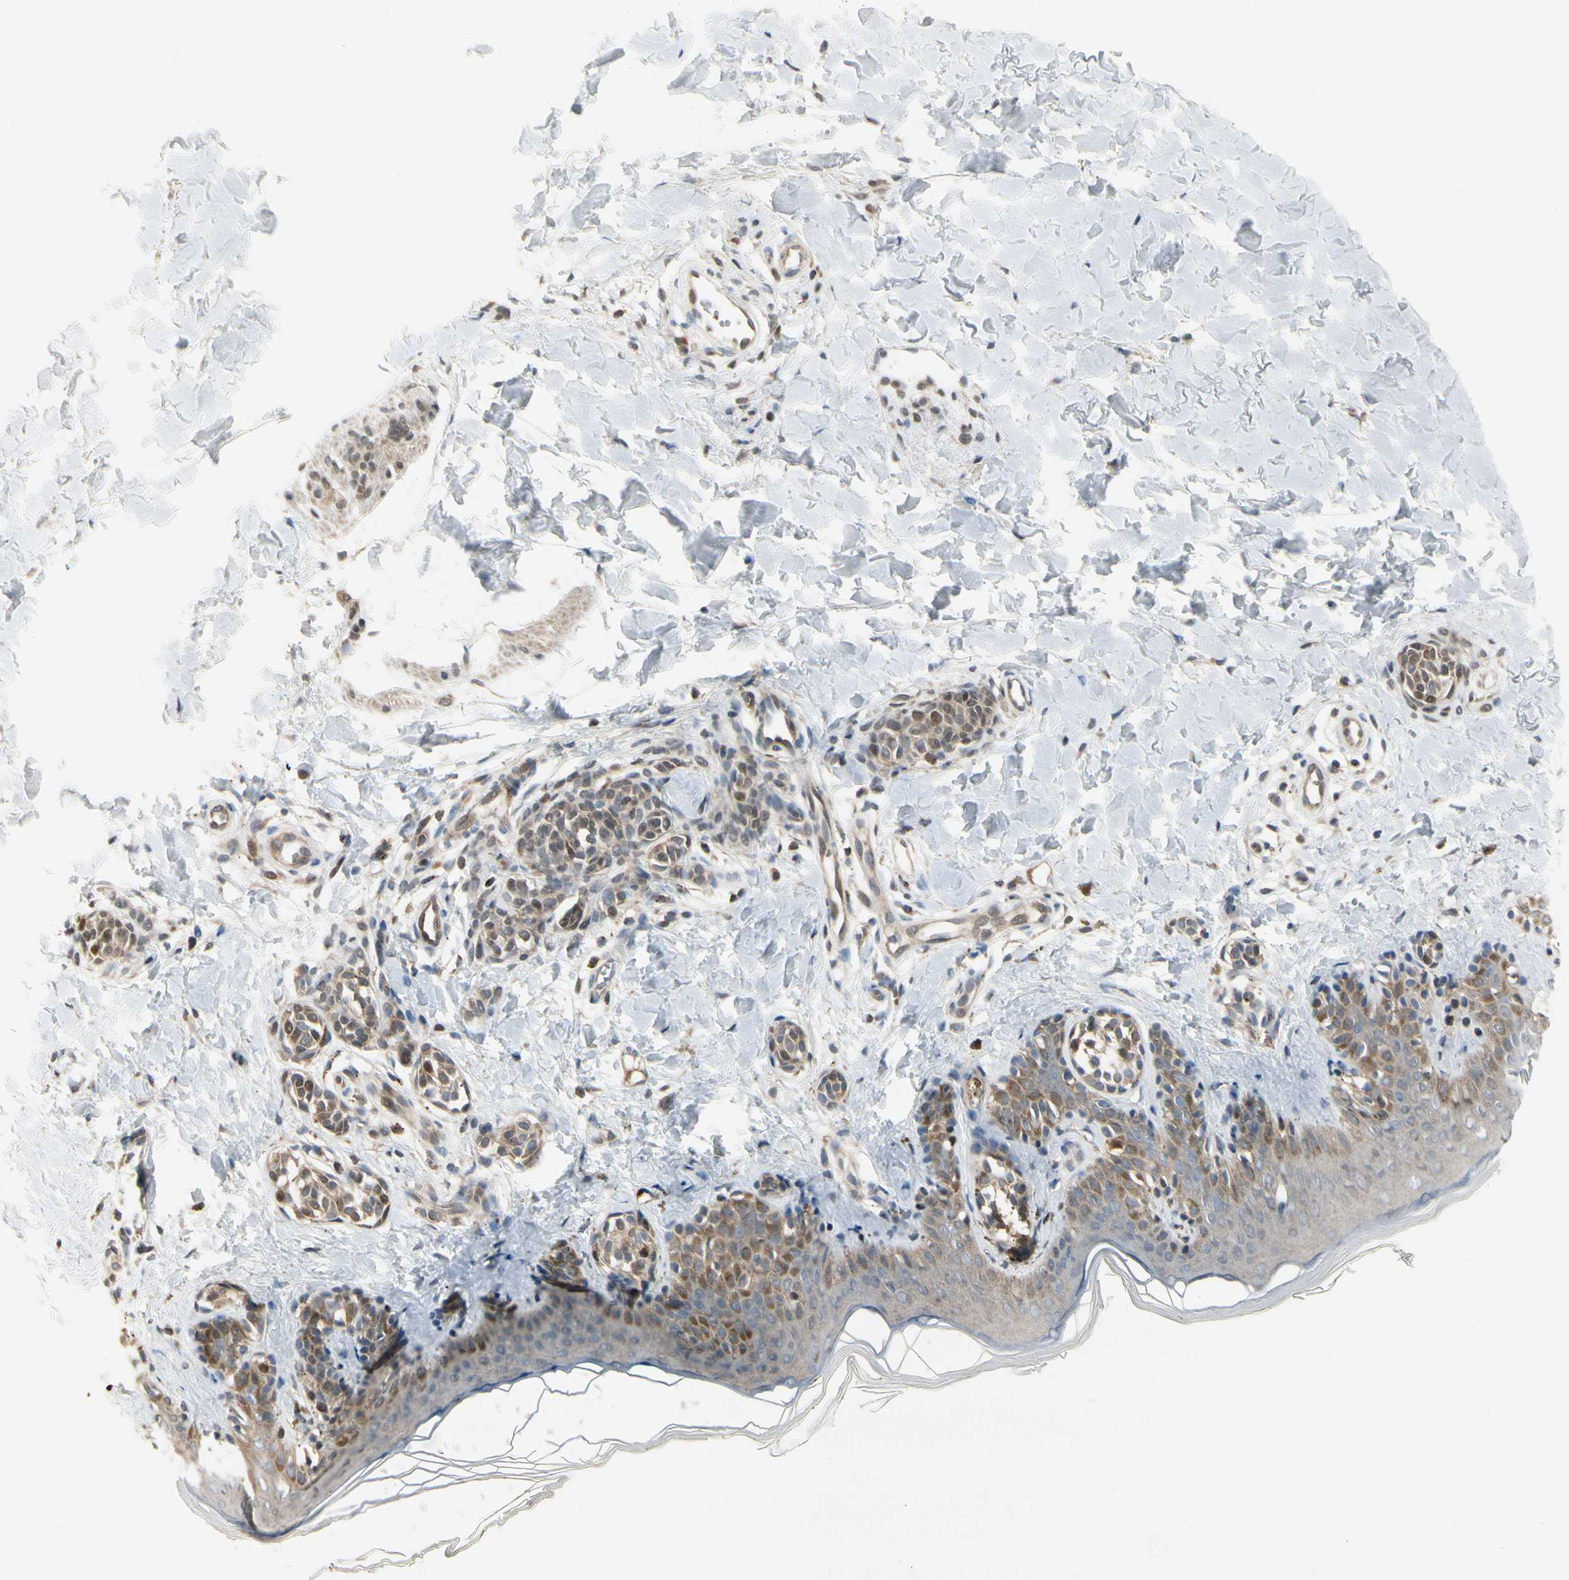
{"staining": {"intensity": "weak", "quantity": ">75%", "location": "cytoplasmic/membranous"}, "tissue": "skin", "cell_type": "Fibroblasts", "image_type": "normal", "snomed": [{"axis": "morphology", "description": "Normal tissue, NOS"}, {"axis": "topography", "description": "Skin"}], "caption": "Weak cytoplasmic/membranous positivity is present in approximately >75% of fibroblasts in benign skin.", "gene": "EVC", "patient": {"sex": "male", "age": 16}}